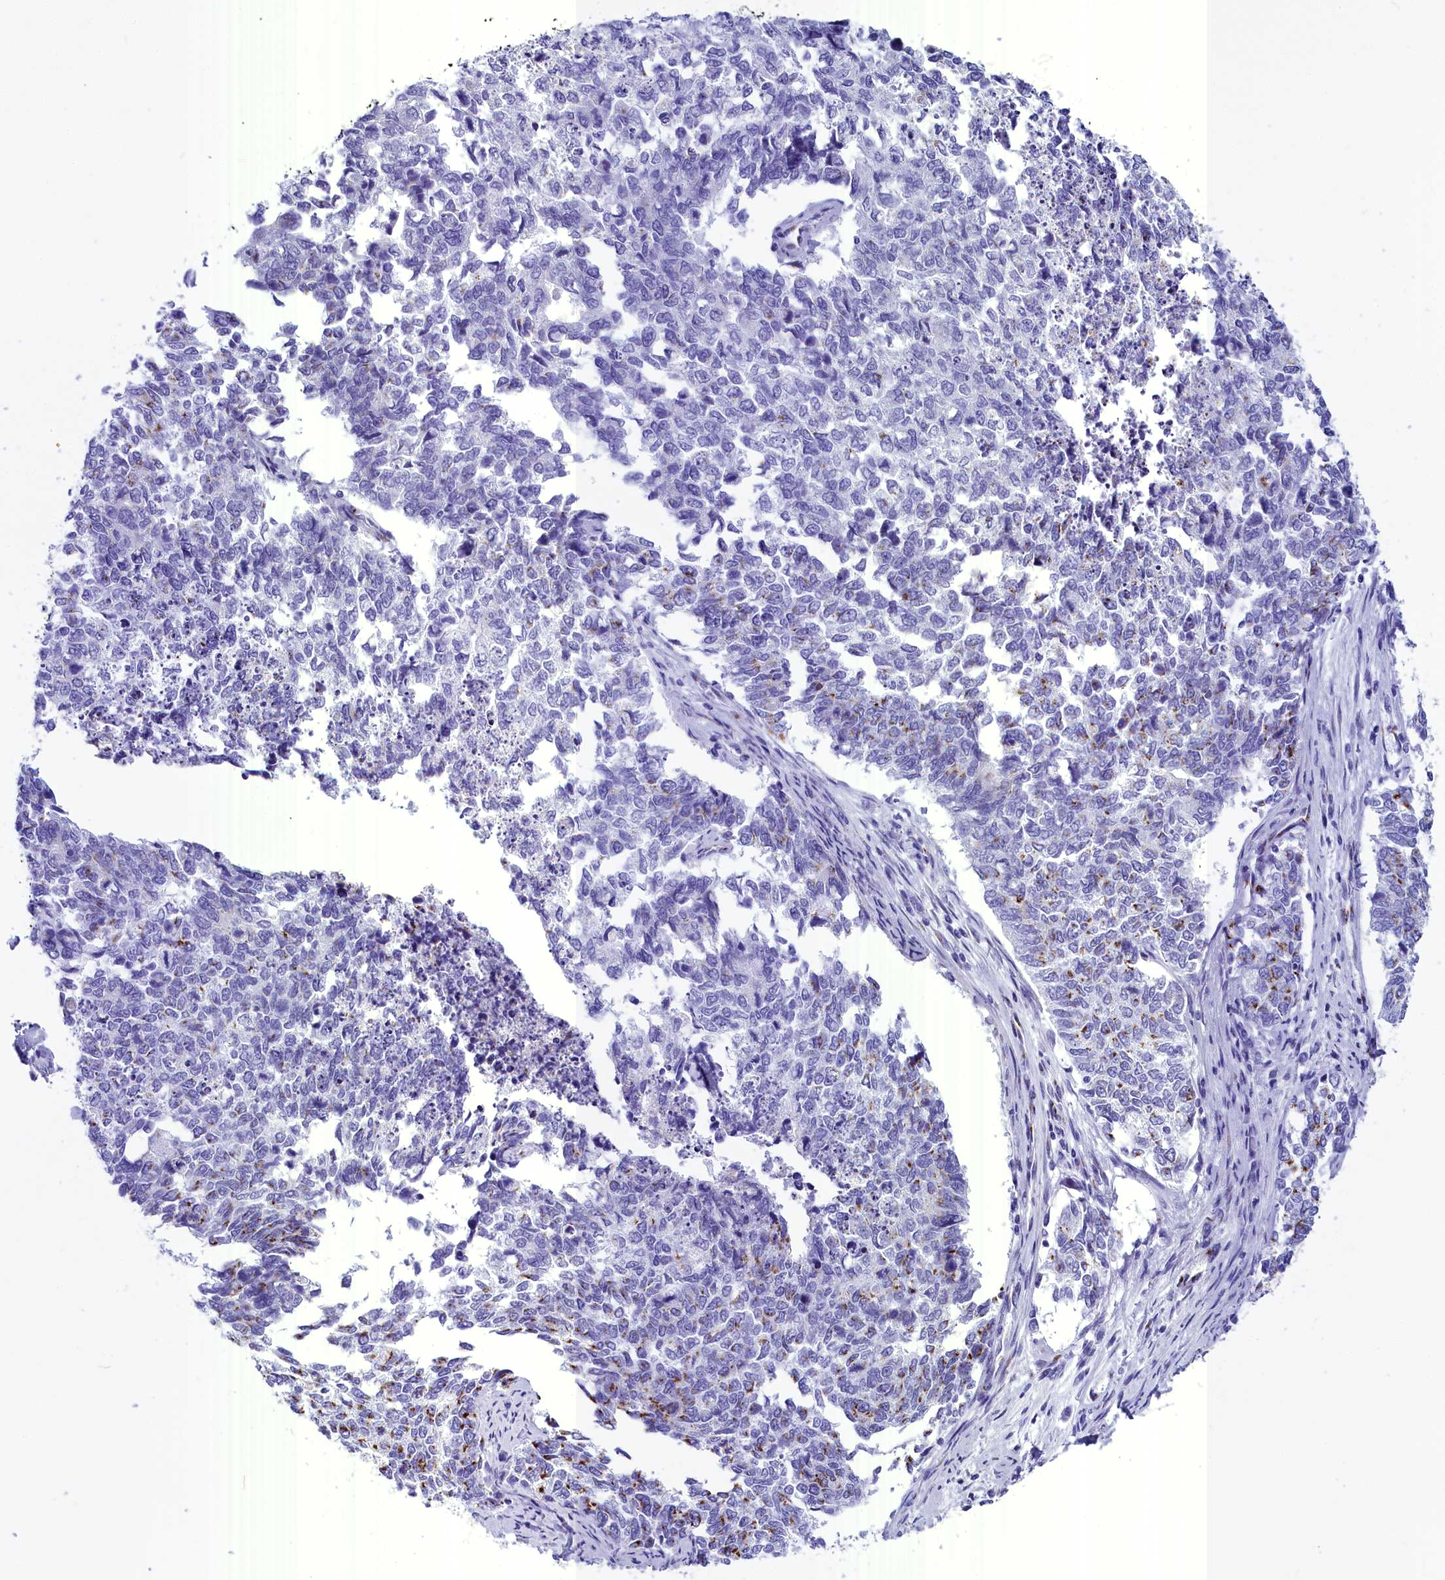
{"staining": {"intensity": "moderate", "quantity": "<25%", "location": "cytoplasmic/membranous"}, "tissue": "cervical cancer", "cell_type": "Tumor cells", "image_type": "cancer", "snomed": [{"axis": "morphology", "description": "Squamous cell carcinoma, NOS"}, {"axis": "topography", "description": "Cervix"}], "caption": "Cervical cancer (squamous cell carcinoma) stained for a protein exhibits moderate cytoplasmic/membranous positivity in tumor cells.", "gene": "AP3B2", "patient": {"sex": "female", "age": 63}}